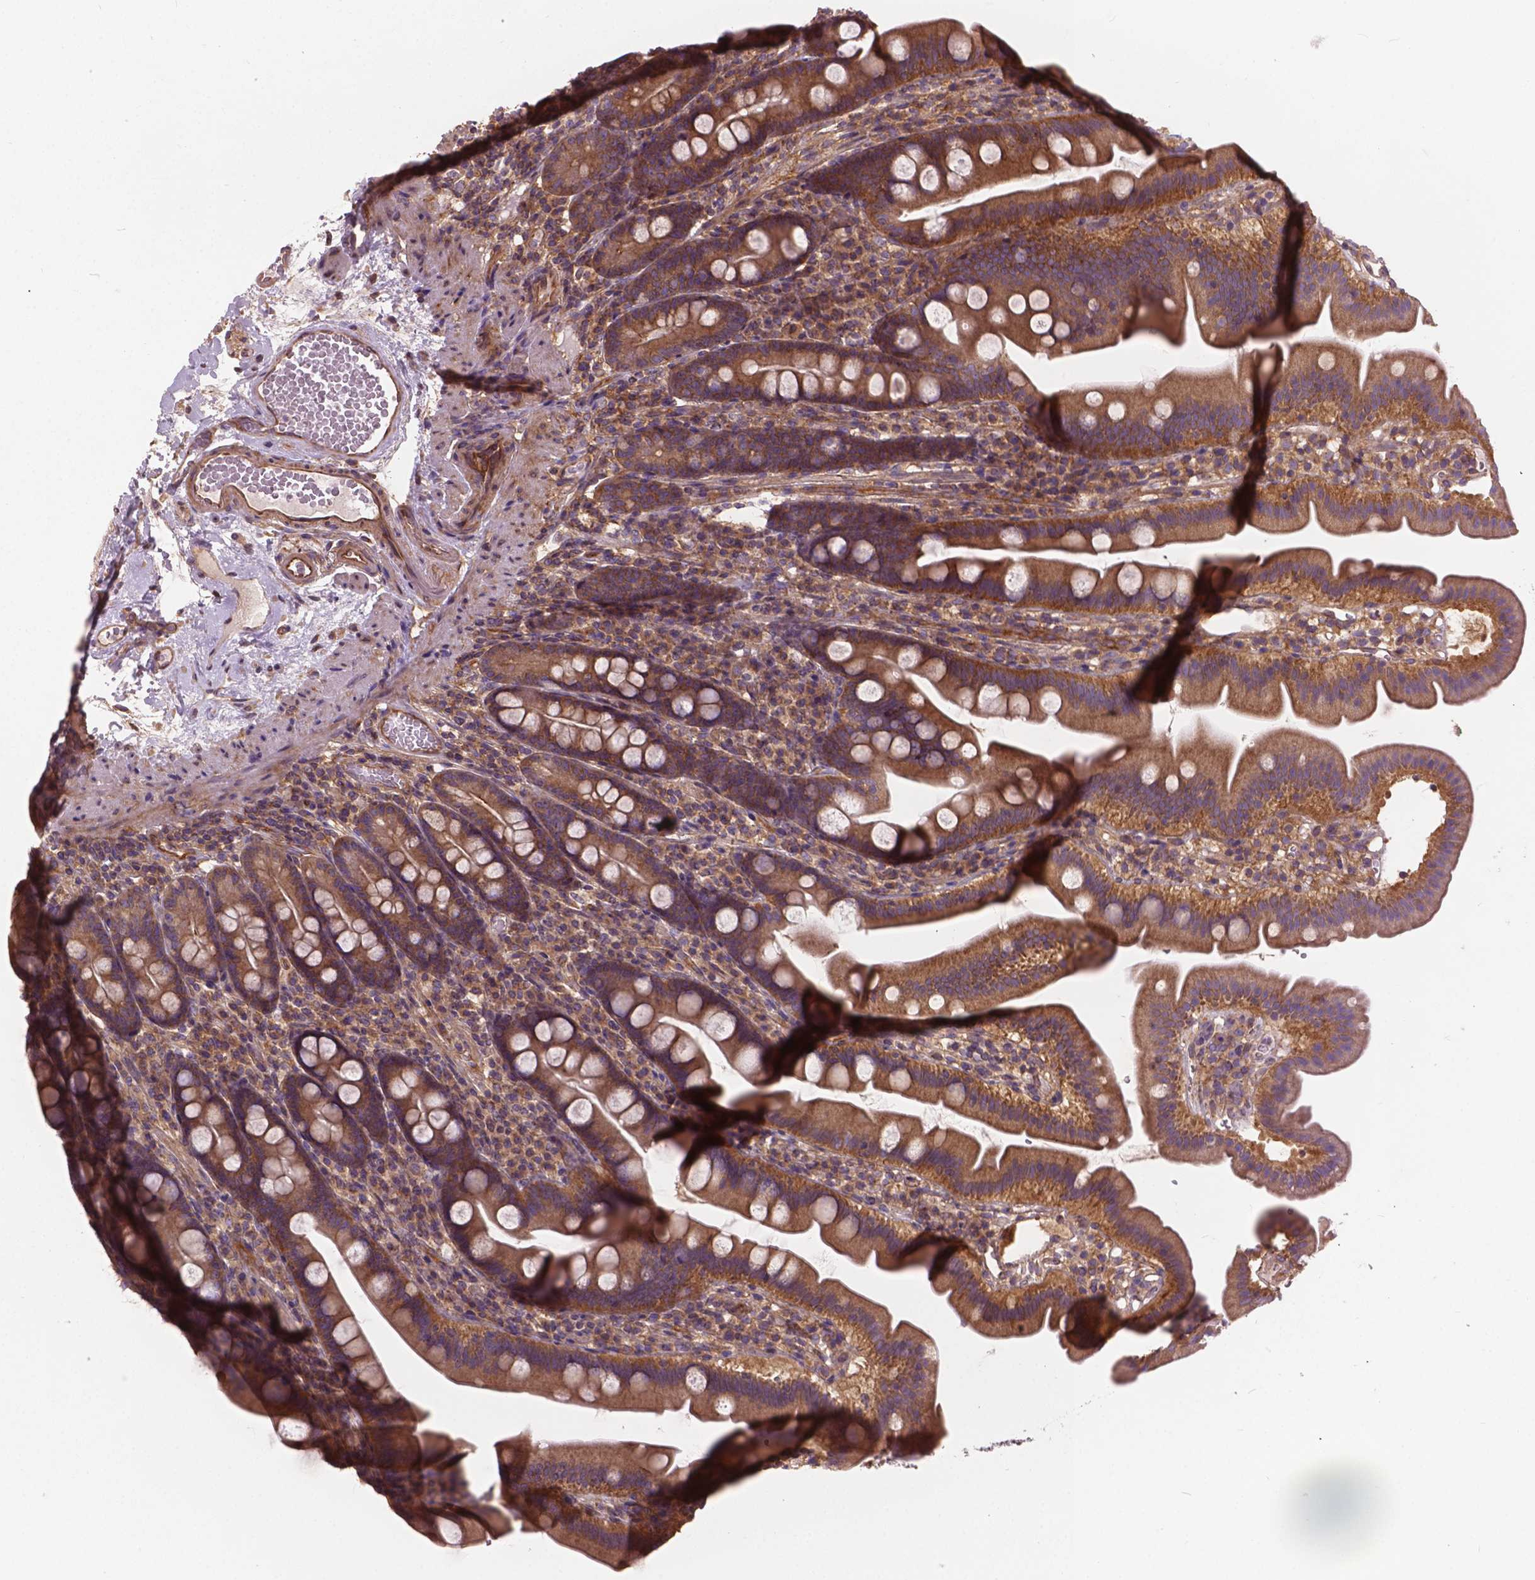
{"staining": {"intensity": "moderate", "quantity": ">75%", "location": "cytoplasmic/membranous"}, "tissue": "duodenum", "cell_type": "Glandular cells", "image_type": "normal", "snomed": [{"axis": "morphology", "description": "Normal tissue, NOS"}, {"axis": "topography", "description": "Duodenum"}], "caption": "Immunohistochemistry staining of unremarkable duodenum, which demonstrates medium levels of moderate cytoplasmic/membranous expression in about >75% of glandular cells indicating moderate cytoplasmic/membranous protein positivity. The staining was performed using DAB (3,3'-diaminobenzidine) (brown) for protein detection and nuclei were counterstained in hematoxylin (blue).", "gene": "MZT1", "patient": {"sex": "female", "age": 67}}